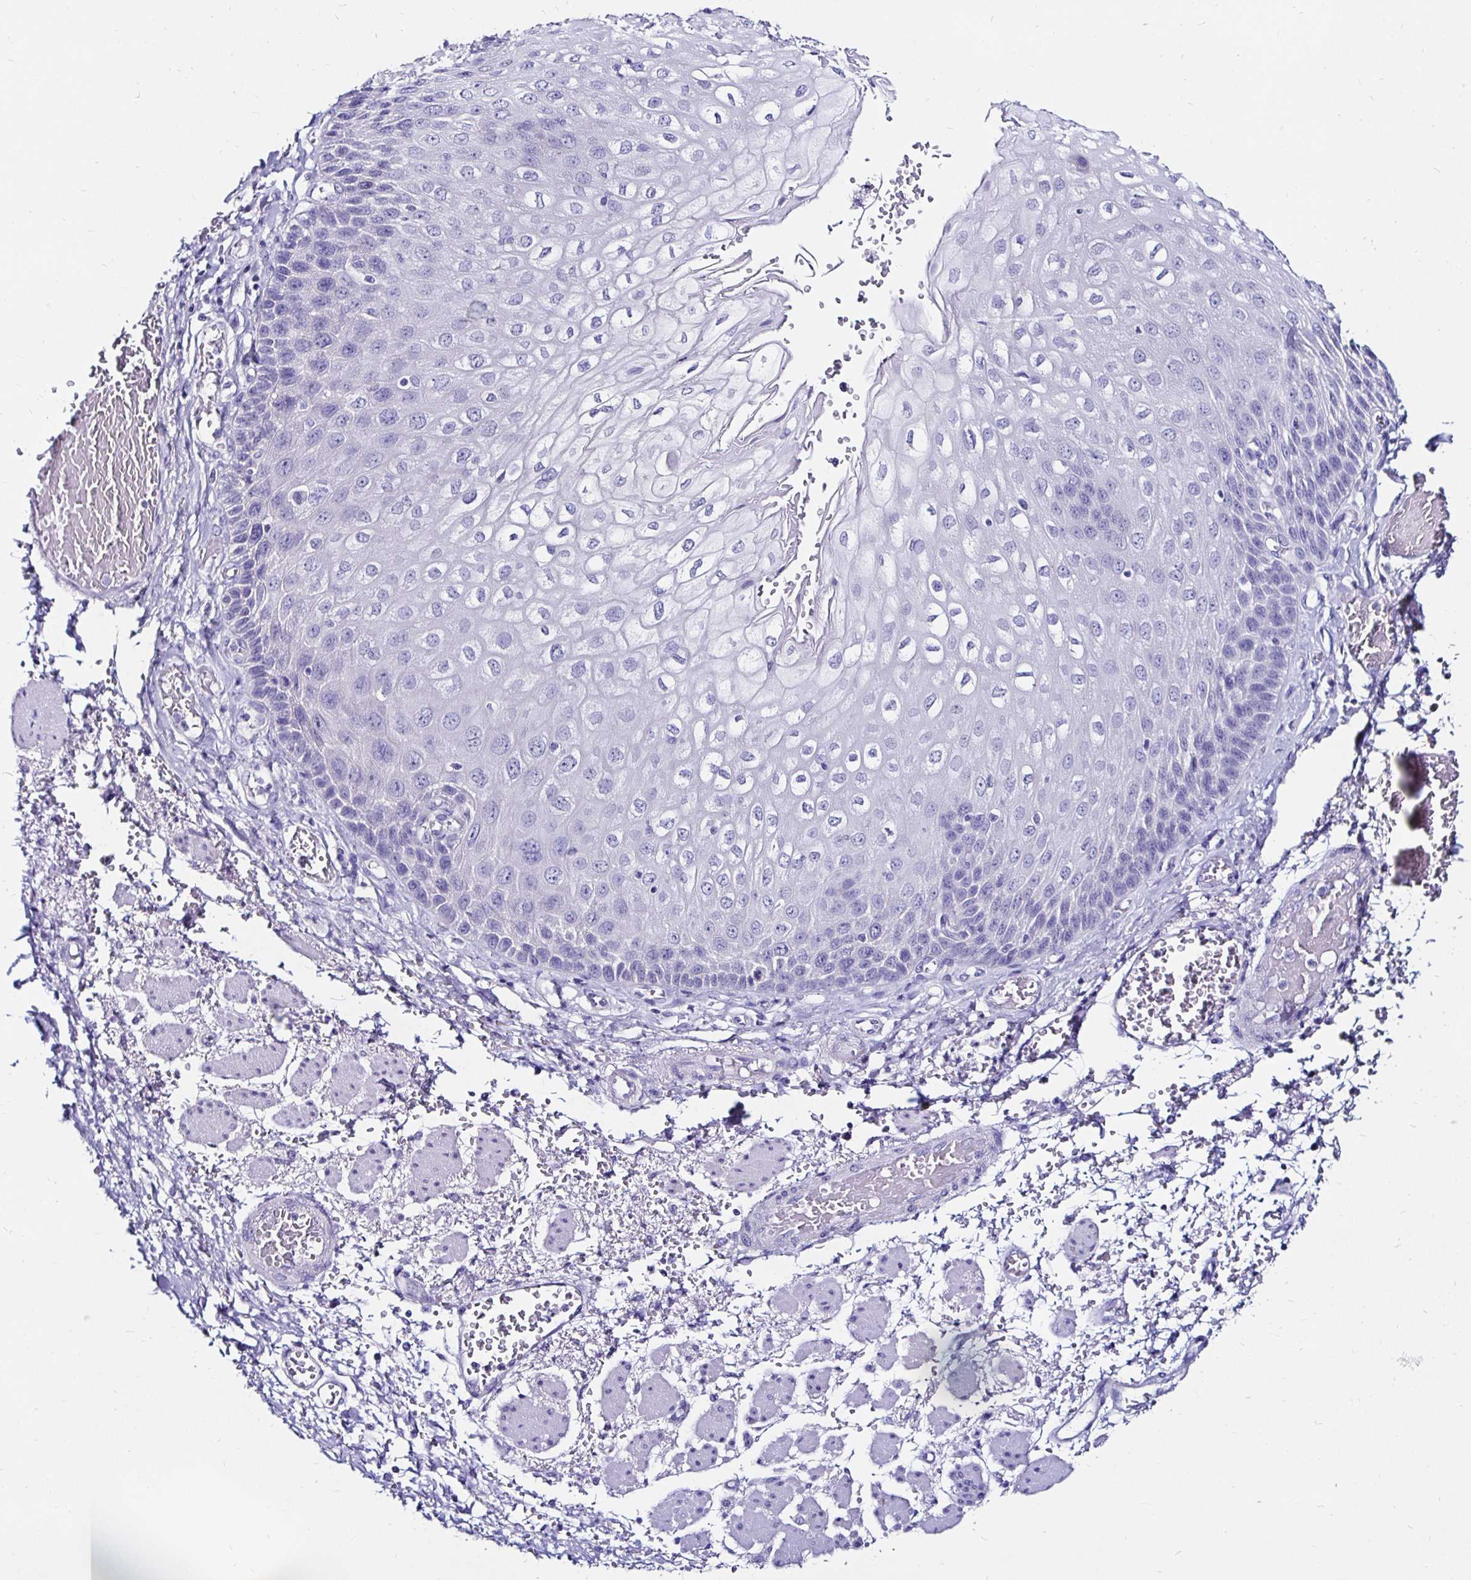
{"staining": {"intensity": "negative", "quantity": "none", "location": "none"}, "tissue": "esophagus", "cell_type": "Squamous epithelial cells", "image_type": "normal", "snomed": [{"axis": "morphology", "description": "Normal tissue, NOS"}, {"axis": "morphology", "description": "Adenocarcinoma, NOS"}, {"axis": "topography", "description": "Esophagus"}], "caption": "DAB (3,3'-diaminobenzidine) immunohistochemical staining of normal esophagus displays no significant positivity in squamous epithelial cells.", "gene": "KCNT1", "patient": {"sex": "male", "age": 81}}